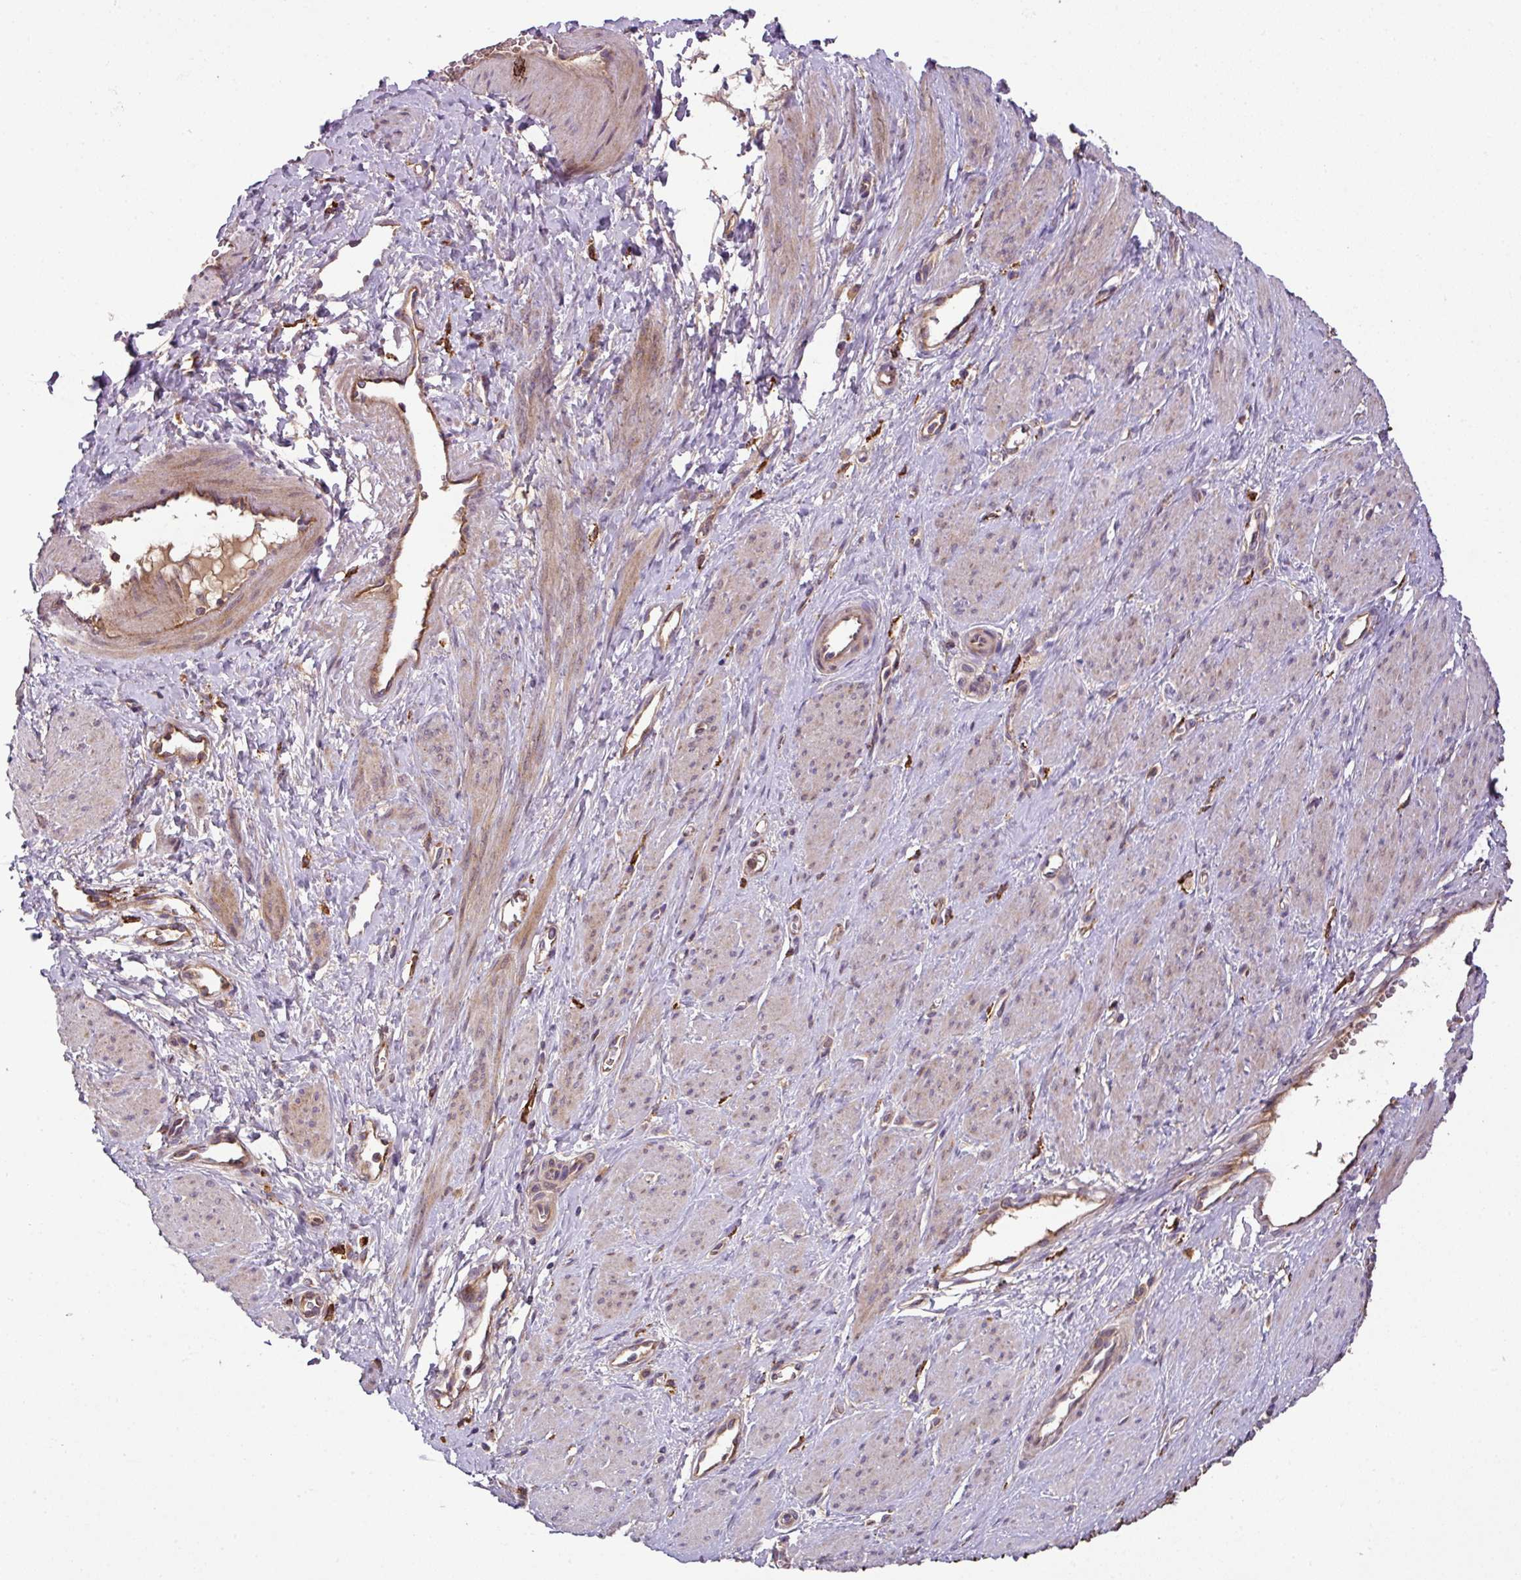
{"staining": {"intensity": "weak", "quantity": "25%-75%", "location": "cytoplasmic/membranous"}, "tissue": "smooth muscle", "cell_type": "Smooth muscle cells", "image_type": "normal", "snomed": [{"axis": "morphology", "description": "Normal tissue, NOS"}, {"axis": "topography", "description": "Smooth muscle"}, {"axis": "topography", "description": "Uterus"}], "caption": "Immunohistochemistry (IHC) of normal smooth muscle exhibits low levels of weak cytoplasmic/membranous staining in about 25%-75% of smooth muscle cells.", "gene": "ZNF513", "patient": {"sex": "female", "age": 39}}